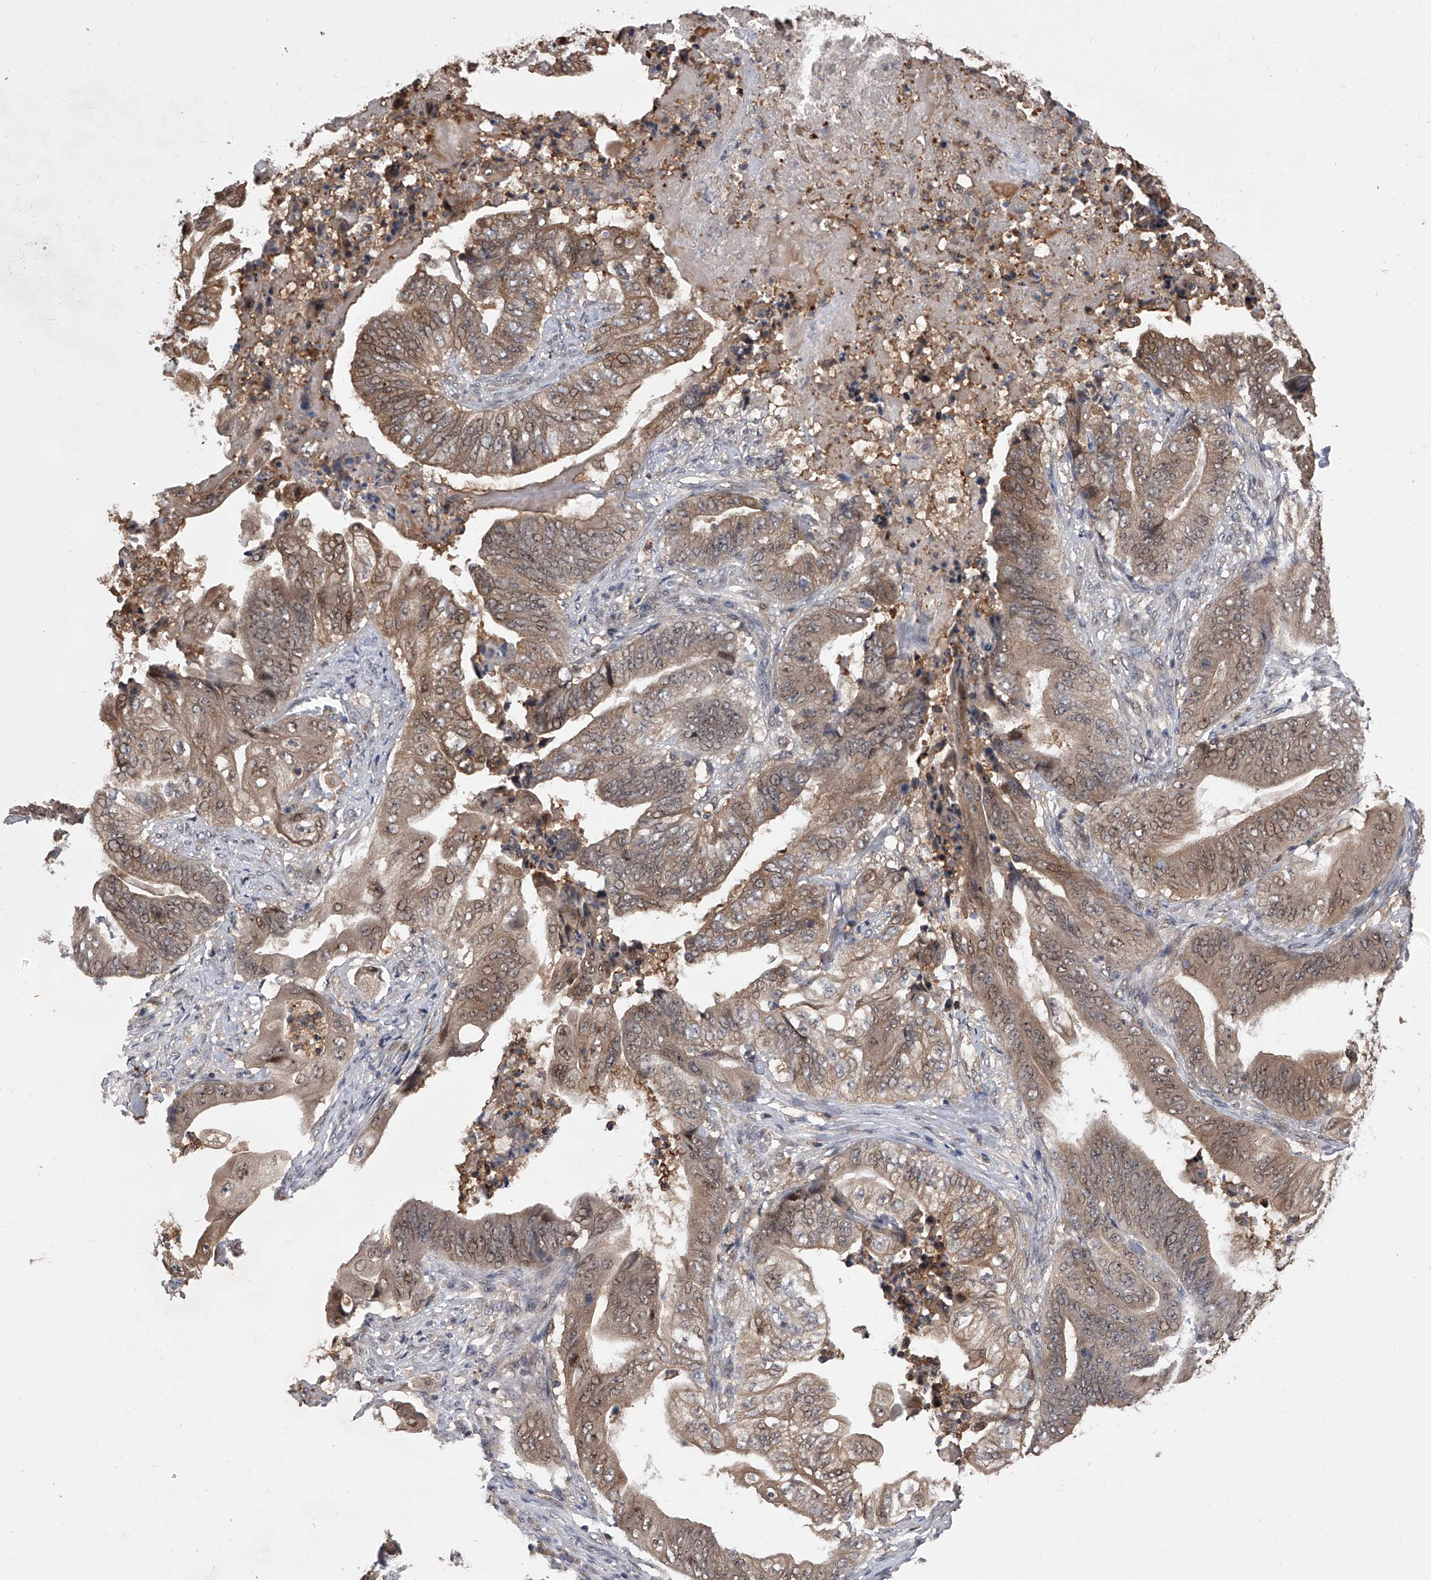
{"staining": {"intensity": "moderate", "quantity": ">75%", "location": "cytoplasmic/membranous,nuclear"}, "tissue": "stomach cancer", "cell_type": "Tumor cells", "image_type": "cancer", "snomed": [{"axis": "morphology", "description": "Adenocarcinoma, NOS"}, {"axis": "topography", "description": "Stomach"}], "caption": "Adenocarcinoma (stomach) stained with immunohistochemistry (IHC) exhibits moderate cytoplasmic/membranous and nuclear positivity in approximately >75% of tumor cells.", "gene": "BHLHE23", "patient": {"sex": "female", "age": 73}}